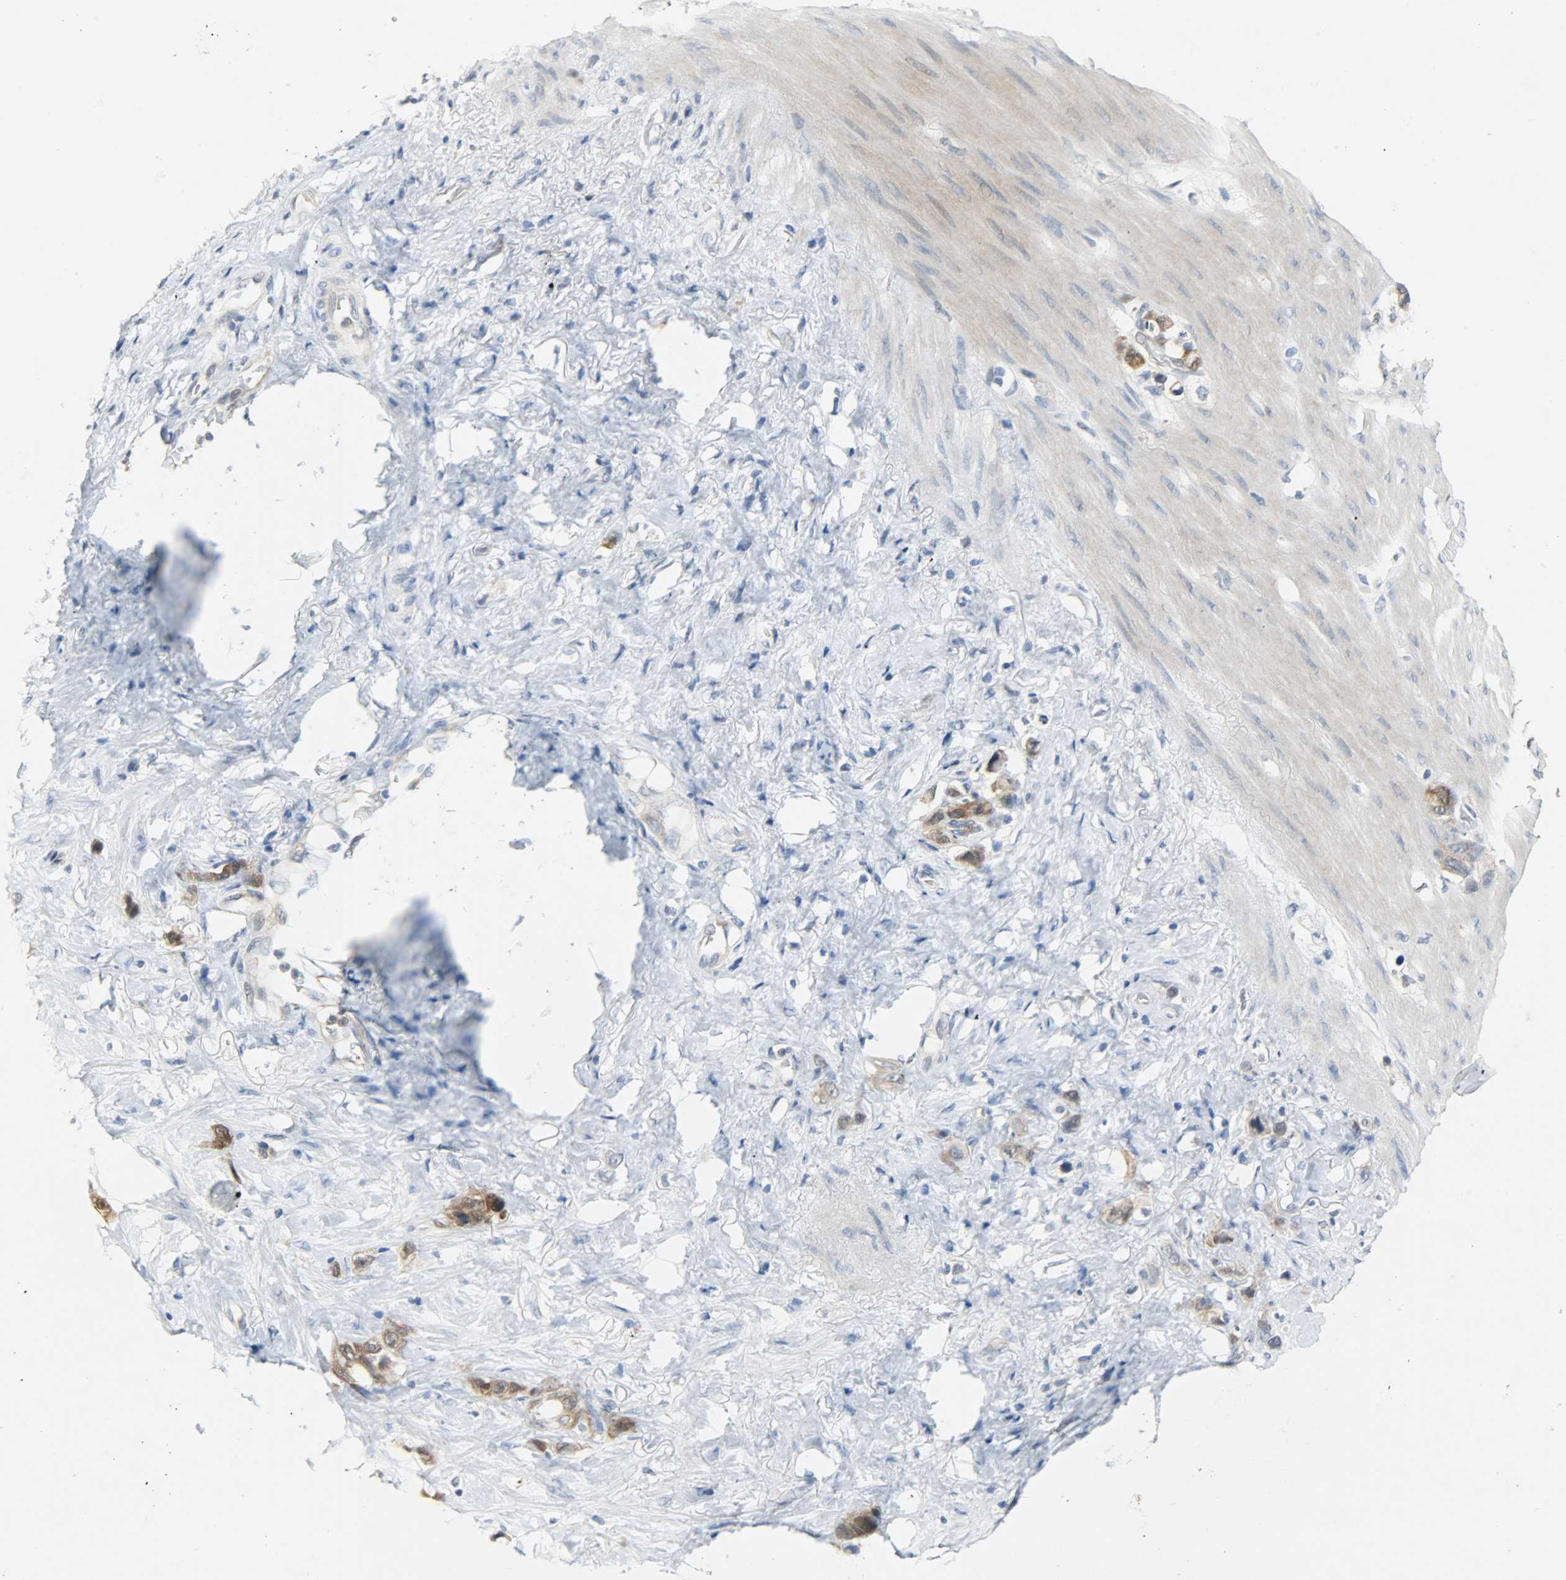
{"staining": {"intensity": "moderate", "quantity": ">75%", "location": "cytoplasmic/membranous"}, "tissue": "stomach cancer", "cell_type": "Tumor cells", "image_type": "cancer", "snomed": [{"axis": "morphology", "description": "Normal tissue, NOS"}, {"axis": "morphology", "description": "Adenocarcinoma, NOS"}, {"axis": "morphology", "description": "Adenocarcinoma, High grade"}, {"axis": "topography", "description": "Stomach, upper"}, {"axis": "topography", "description": "Stomach"}], "caption": "Immunohistochemistry of stomach cancer (high-grade adenocarcinoma) exhibits medium levels of moderate cytoplasmic/membranous positivity in approximately >75% of tumor cells.", "gene": "EIF4EBP1", "patient": {"sex": "female", "age": 65}}